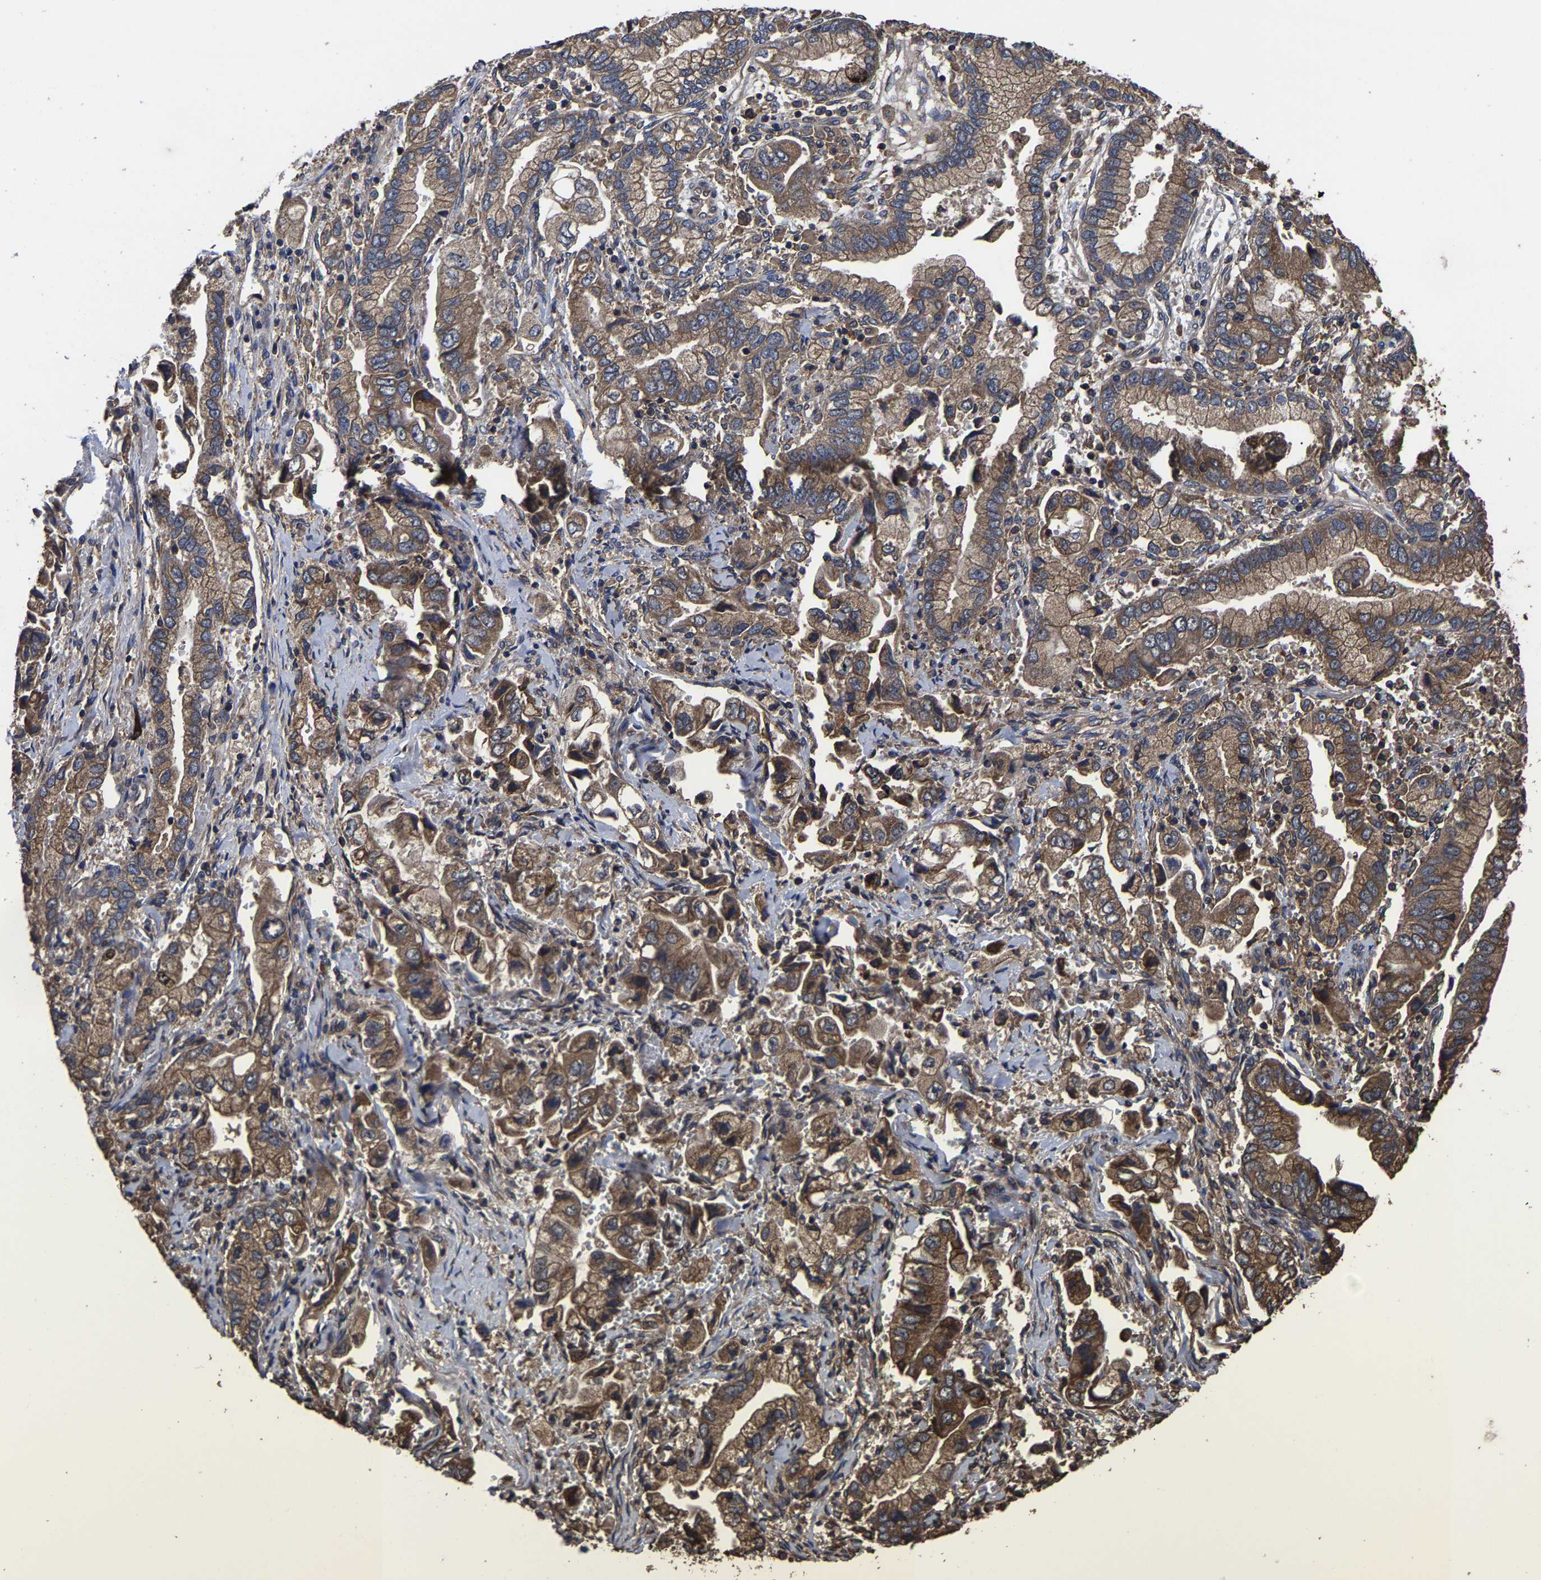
{"staining": {"intensity": "moderate", "quantity": ">75%", "location": "cytoplasmic/membranous"}, "tissue": "stomach cancer", "cell_type": "Tumor cells", "image_type": "cancer", "snomed": [{"axis": "morphology", "description": "Normal tissue, NOS"}, {"axis": "morphology", "description": "Adenocarcinoma, NOS"}, {"axis": "topography", "description": "Stomach"}], "caption": "Protein expression analysis of human adenocarcinoma (stomach) reveals moderate cytoplasmic/membranous positivity in about >75% of tumor cells.", "gene": "ITCH", "patient": {"sex": "male", "age": 62}}